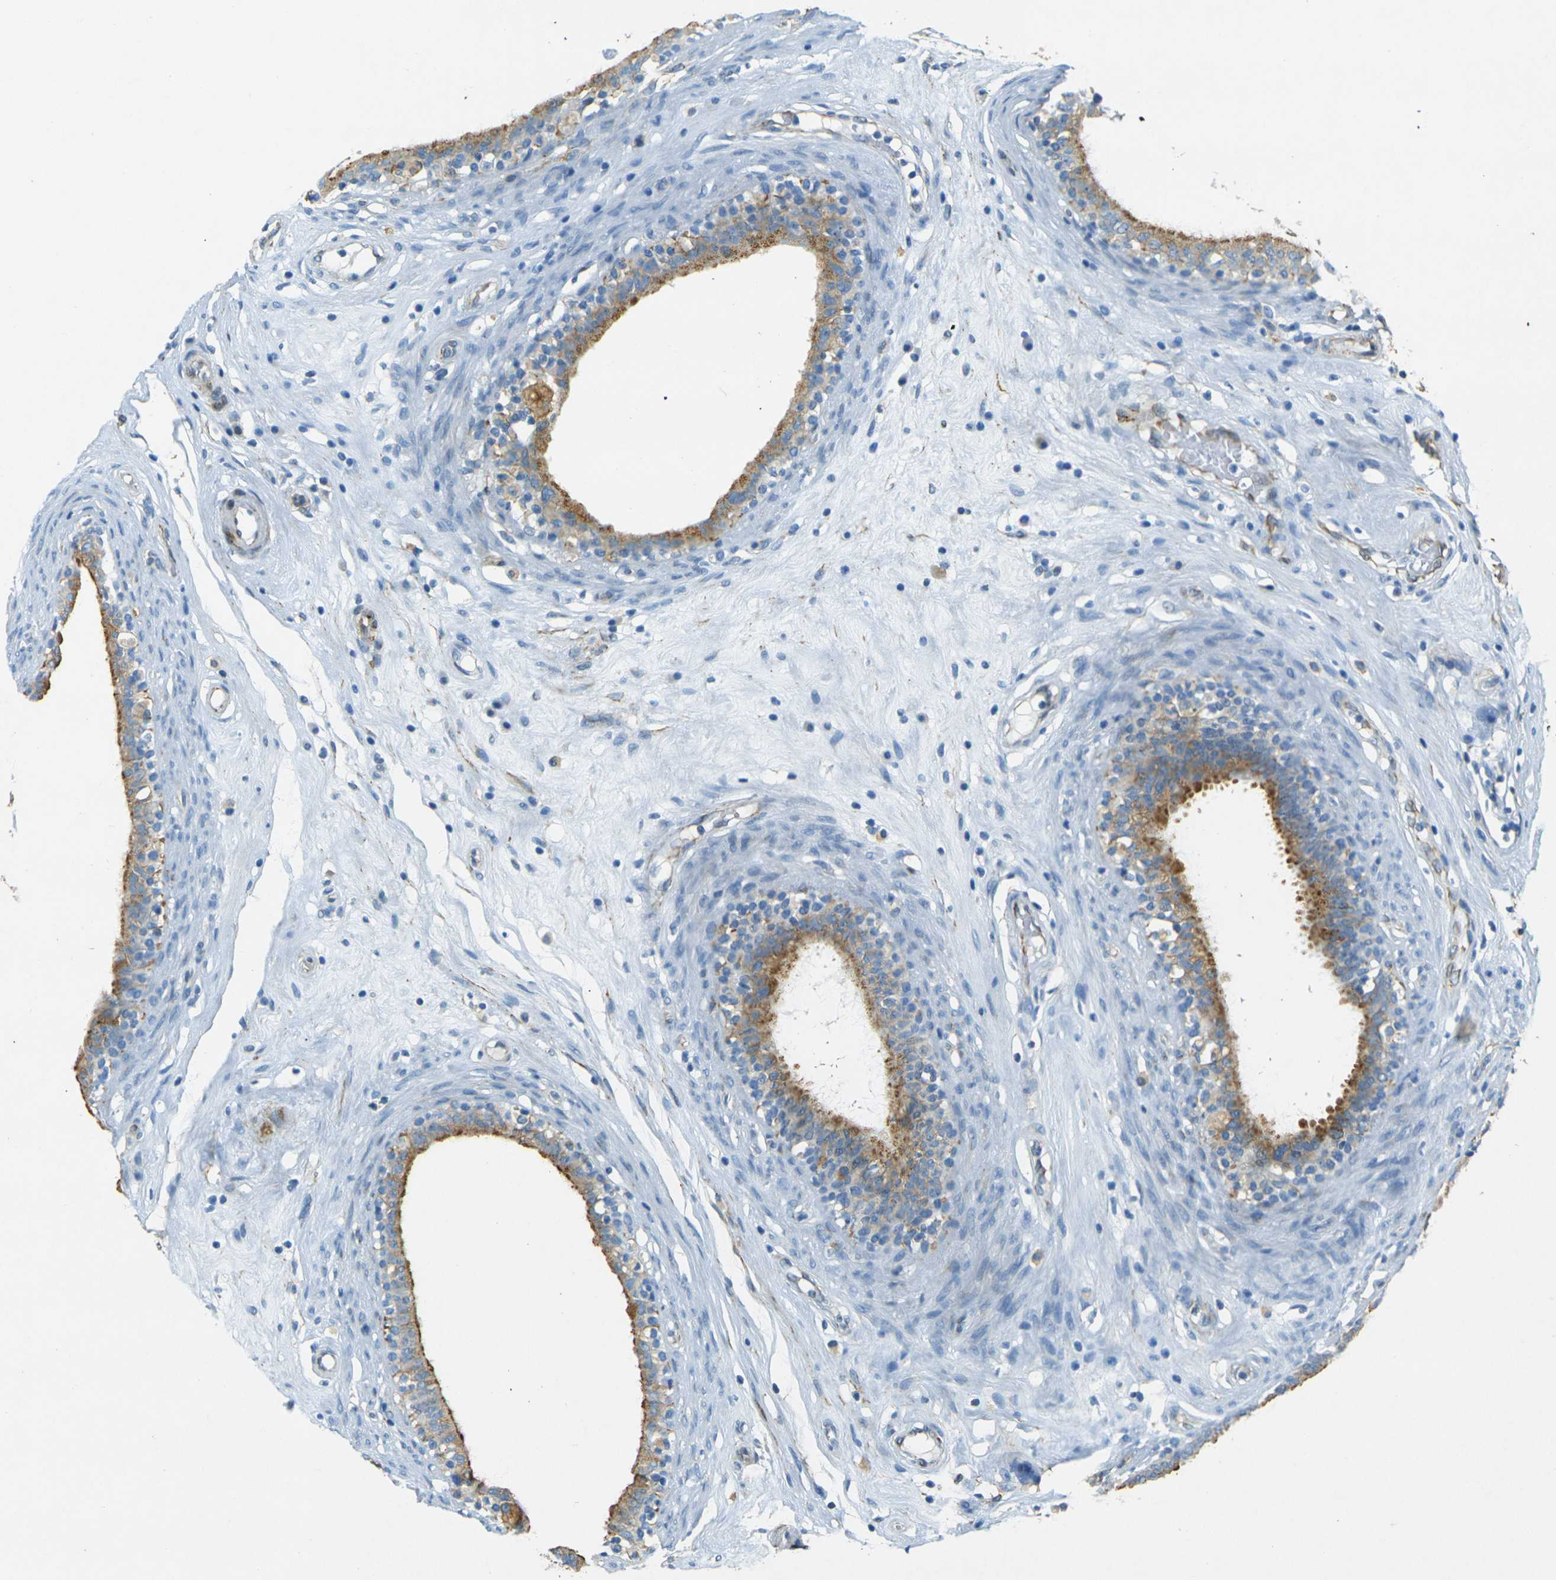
{"staining": {"intensity": "moderate", "quantity": ">75%", "location": "cytoplasmic/membranous"}, "tissue": "epididymis", "cell_type": "Glandular cells", "image_type": "normal", "snomed": [{"axis": "morphology", "description": "Normal tissue, NOS"}, {"axis": "morphology", "description": "Inflammation, NOS"}, {"axis": "topography", "description": "Epididymis"}], "caption": "This photomicrograph displays immunohistochemistry (IHC) staining of benign epididymis, with medium moderate cytoplasmic/membranous expression in approximately >75% of glandular cells.", "gene": "SORT1", "patient": {"sex": "male", "age": 84}}